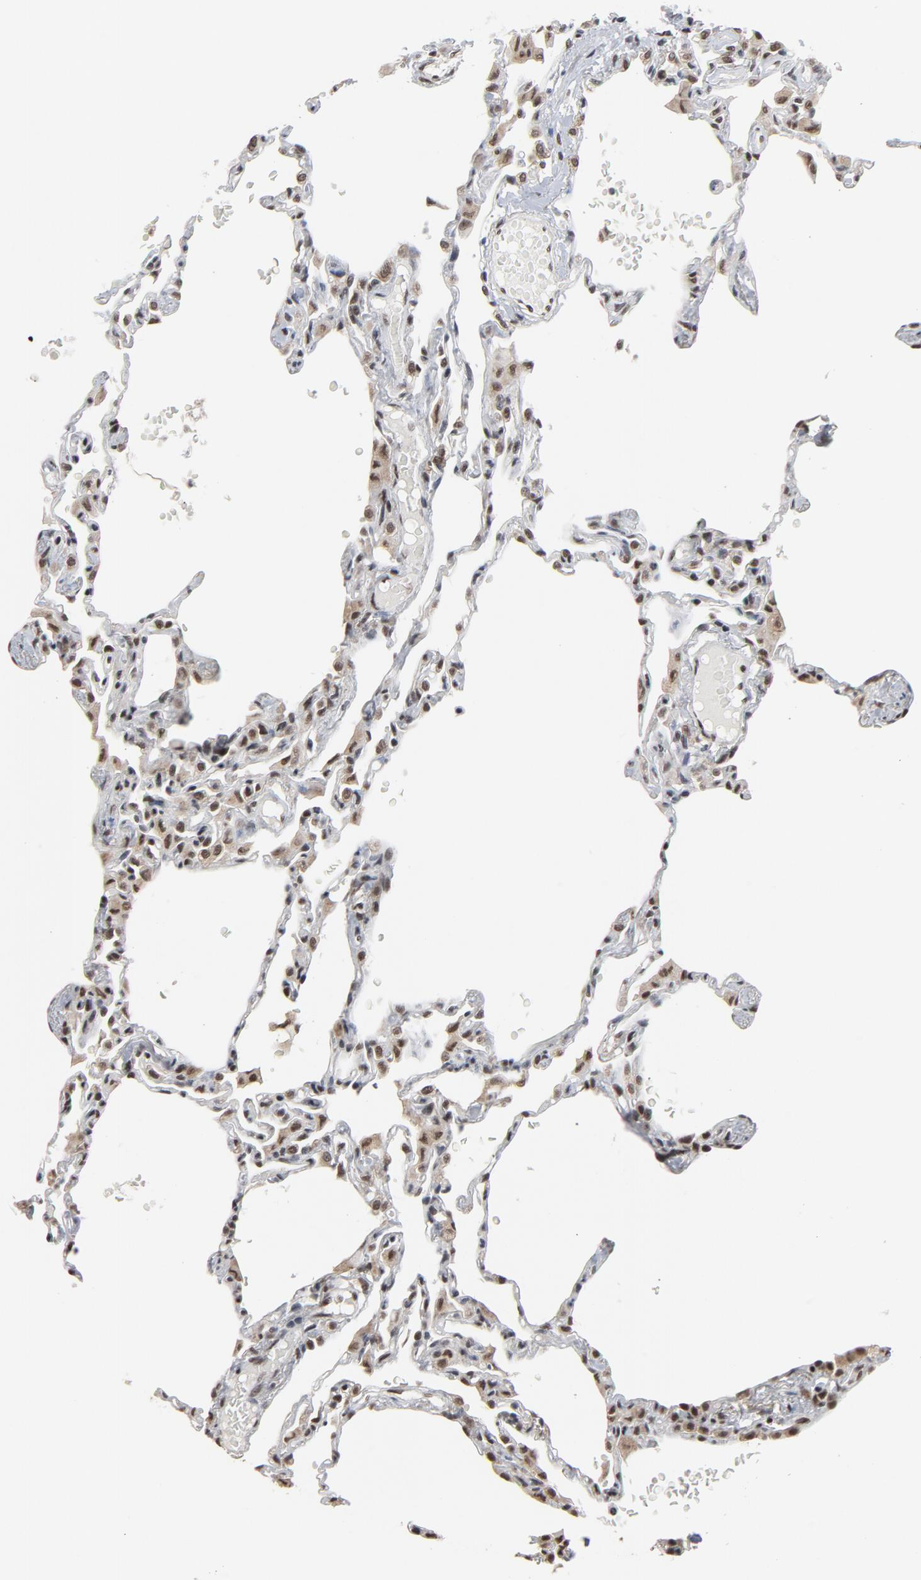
{"staining": {"intensity": "strong", "quantity": ">75%", "location": "nuclear"}, "tissue": "lung", "cell_type": "Alveolar cells", "image_type": "normal", "snomed": [{"axis": "morphology", "description": "Normal tissue, NOS"}, {"axis": "topography", "description": "Lung"}], "caption": "Strong nuclear staining is identified in approximately >75% of alveolar cells in normal lung. Immunohistochemistry stains the protein of interest in brown and the nuclei are stained blue.", "gene": "MRE11", "patient": {"sex": "female", "age": 49}}